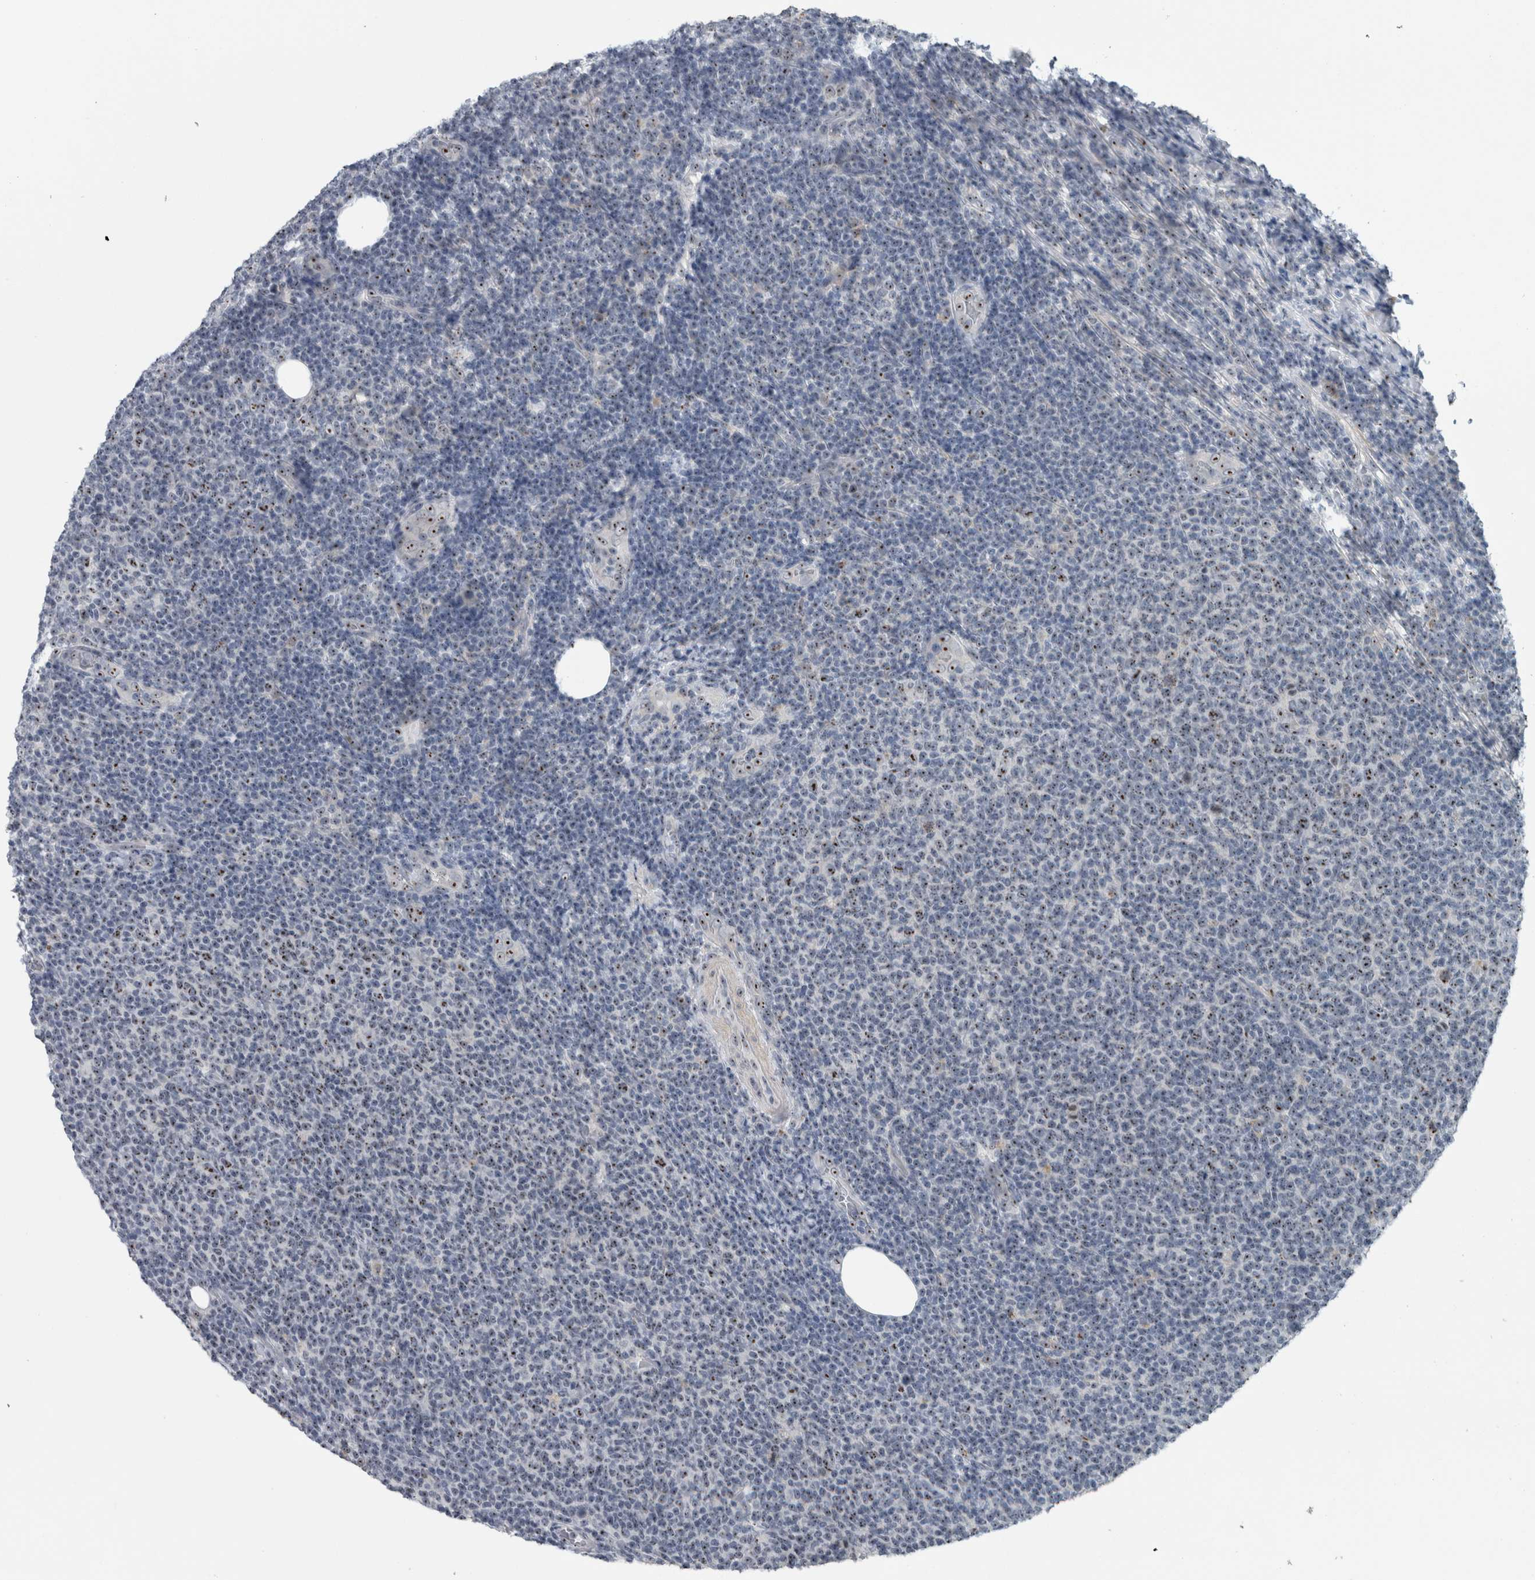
{"staining": {"intensity": "weak", "quantity": "25%-75%", "location": "nuclear"}, "tissue": "lymphoma", "cell_type": "Tumor cells", "image_type": "cancer", "snomed": [{"axis": "morphology", "description": "Malignant lymphoma, non-Hodgkin's type, Low grade"}, {"axis": "topography", "description": "Lymph node"}], "caption": "IHC (DAB) staining of low-grade malignant lymphoma, non-Hodgkin's type demonstrates weak nuclear protein staining in about 25%-75% of tumor cells.", "gene": "UTP6", "patient": {"sex": "male", "age": 66}}